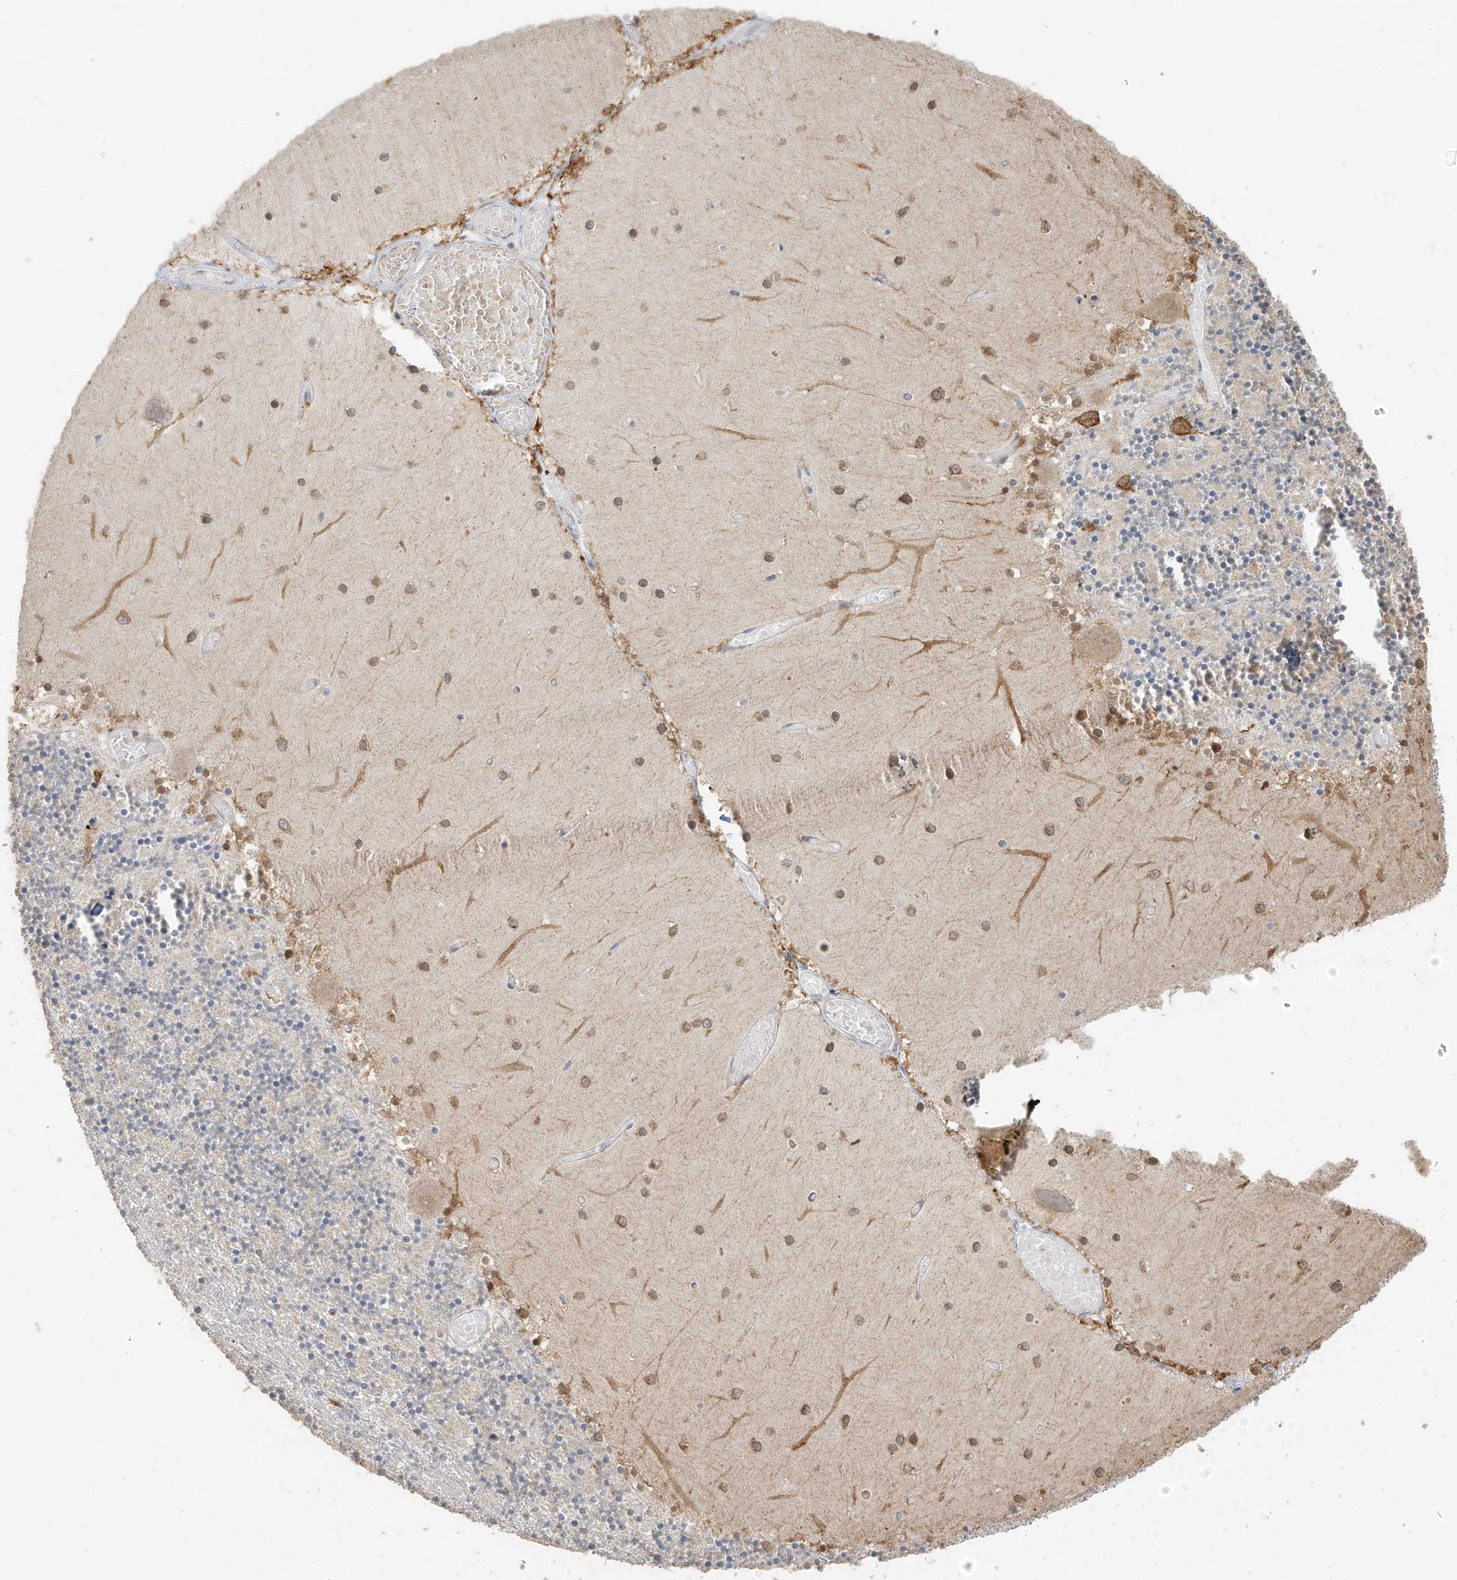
{"staining": {"intensity": "moderate", "quantity": "25%-75%", "location": "nuclear"}, "tissue": "cerebellum", "cell_type": "Cells in granular layer", "image_type": "normal", "snomed": [{"axis": "morphology", "description": "Normal tissue, NOS"}, {"axis": "topography", "description": "Cerebellum"}], "caption": "IHC staining of benign cerebellum, which shows medium levels of moderate nuclear expression in approximately 25%-75% of cells in granular layer indicating moderate nuclear protein positivity. The staining was performed using DAB (3,3'-diaminobenzidine) (brown) for protein detection and nuclei were counterstained in hematoxylin (blue).", "gene": "ZMYM2", "patient": {"sex": "female", "age": 28}}